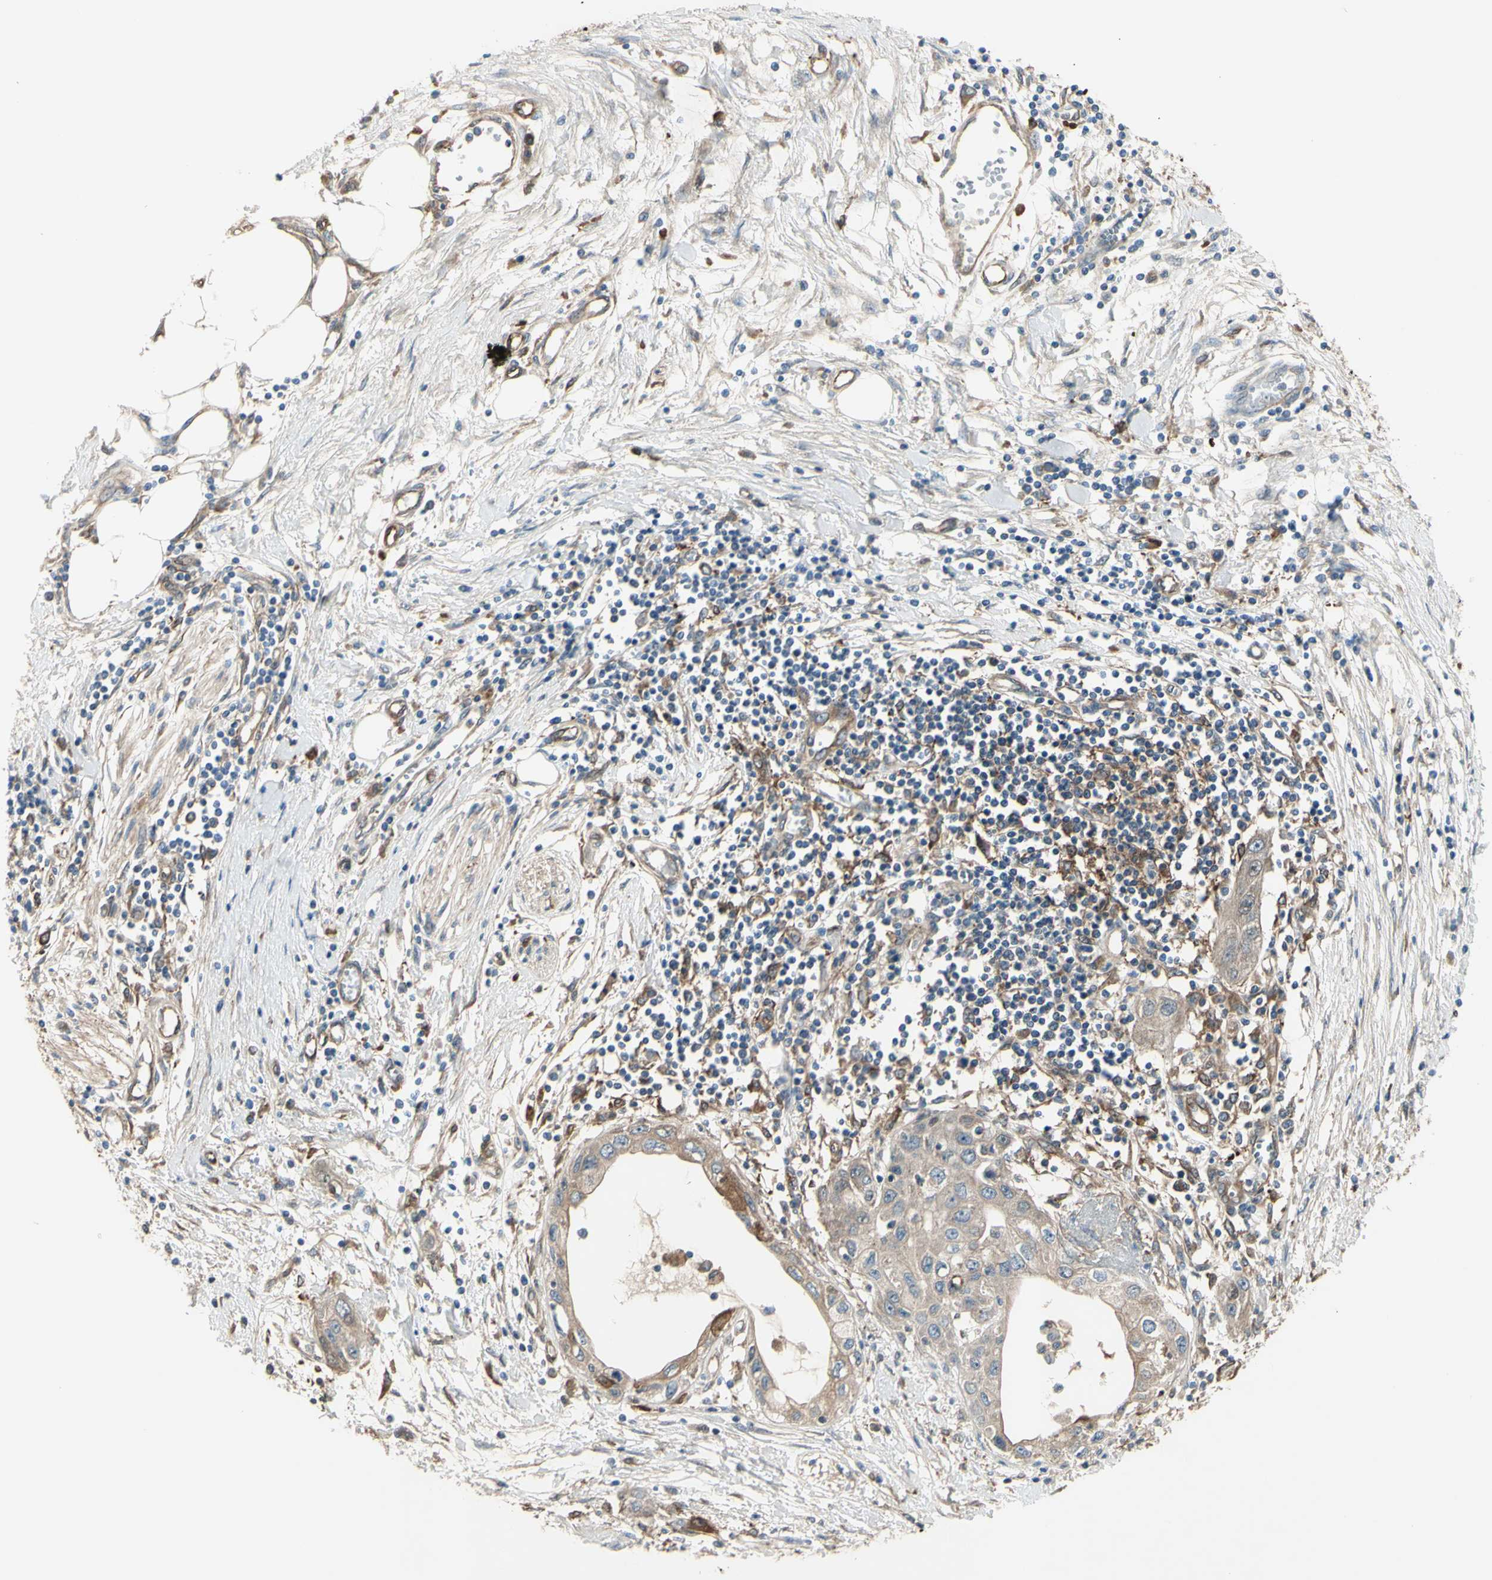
{"staining": {"intensity": "weak", "quantity": "25%-75%", "location": "cytoplasmic/membranous"}, "tissue": "pancreatic cancer", "cell_type": "Tumor cells", "image_type": "cancer", "snomed": [{"axis": "morphology", "description": "Adenocarcinoma, NOS"}, {"axis": "topography", "description": "Pancreas"}], "caption": "Human pancreatic cancer stained for a protein (brown) shows weak cytoplasmic/membranous positive staining in about 25%-75% of tumor cells.", "gene": "IGSF9B", "patient": {"sex": "female", "age": 70}}